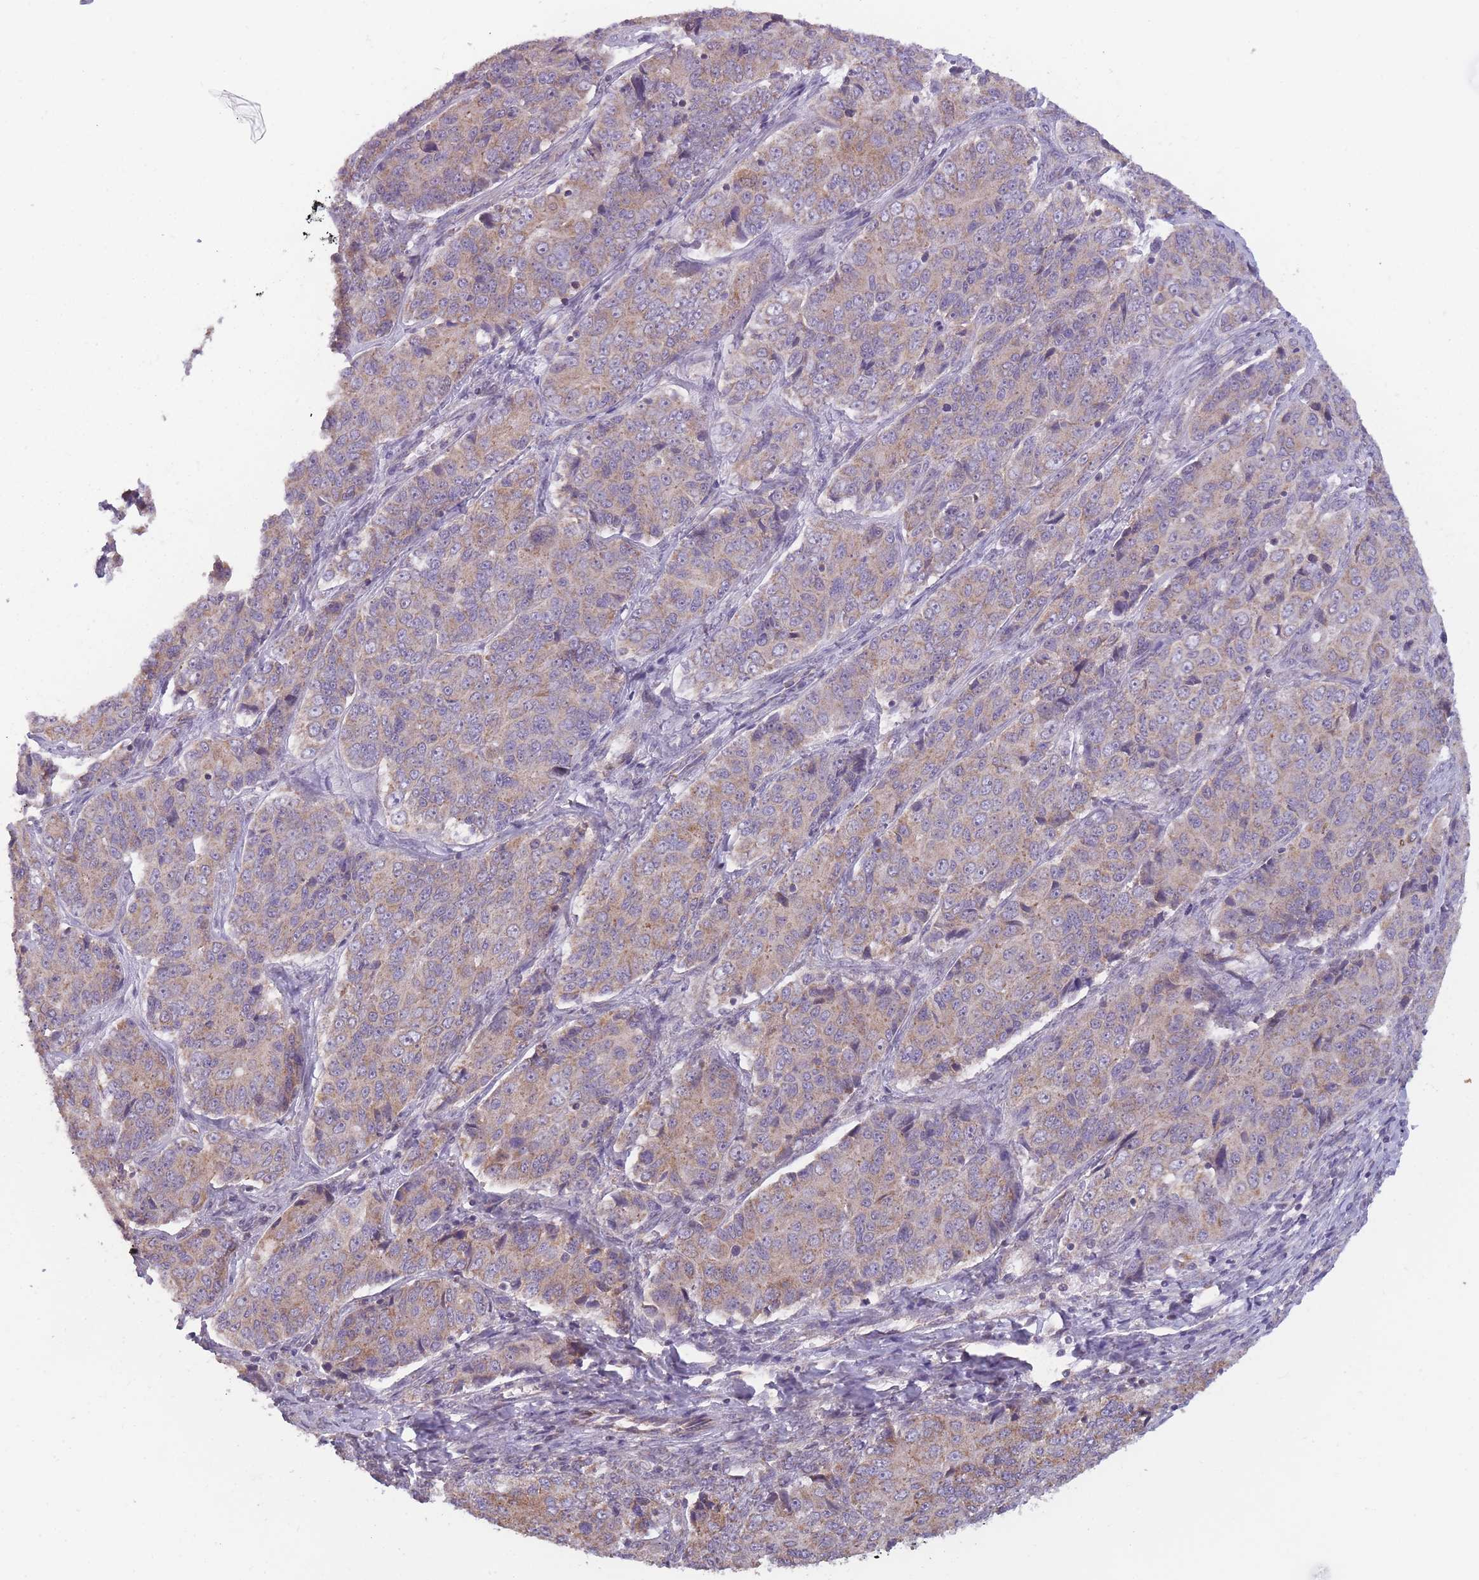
{"staining": {"intensity": "weak", "quantity": ">75%", "location": "cytoplasmic/membranous"}, "tissue": "ovarian cancer", "cell_type": "Tumor cells", "image_type": "cancer", "snomed": [{"axis": "morphology", "description": "Carcinoma, endometroid"}, {"axis": "topography", "description": "Ovary"}], "caption": "A photomicrograph of human endometroid carcinoma (ovarian) stained for a protein exhibits weak cytoplasmic/membranous brown staining in tumor cells.", "gene": "MRPS18C", "patient": {"sex": "female", "age": 51}}